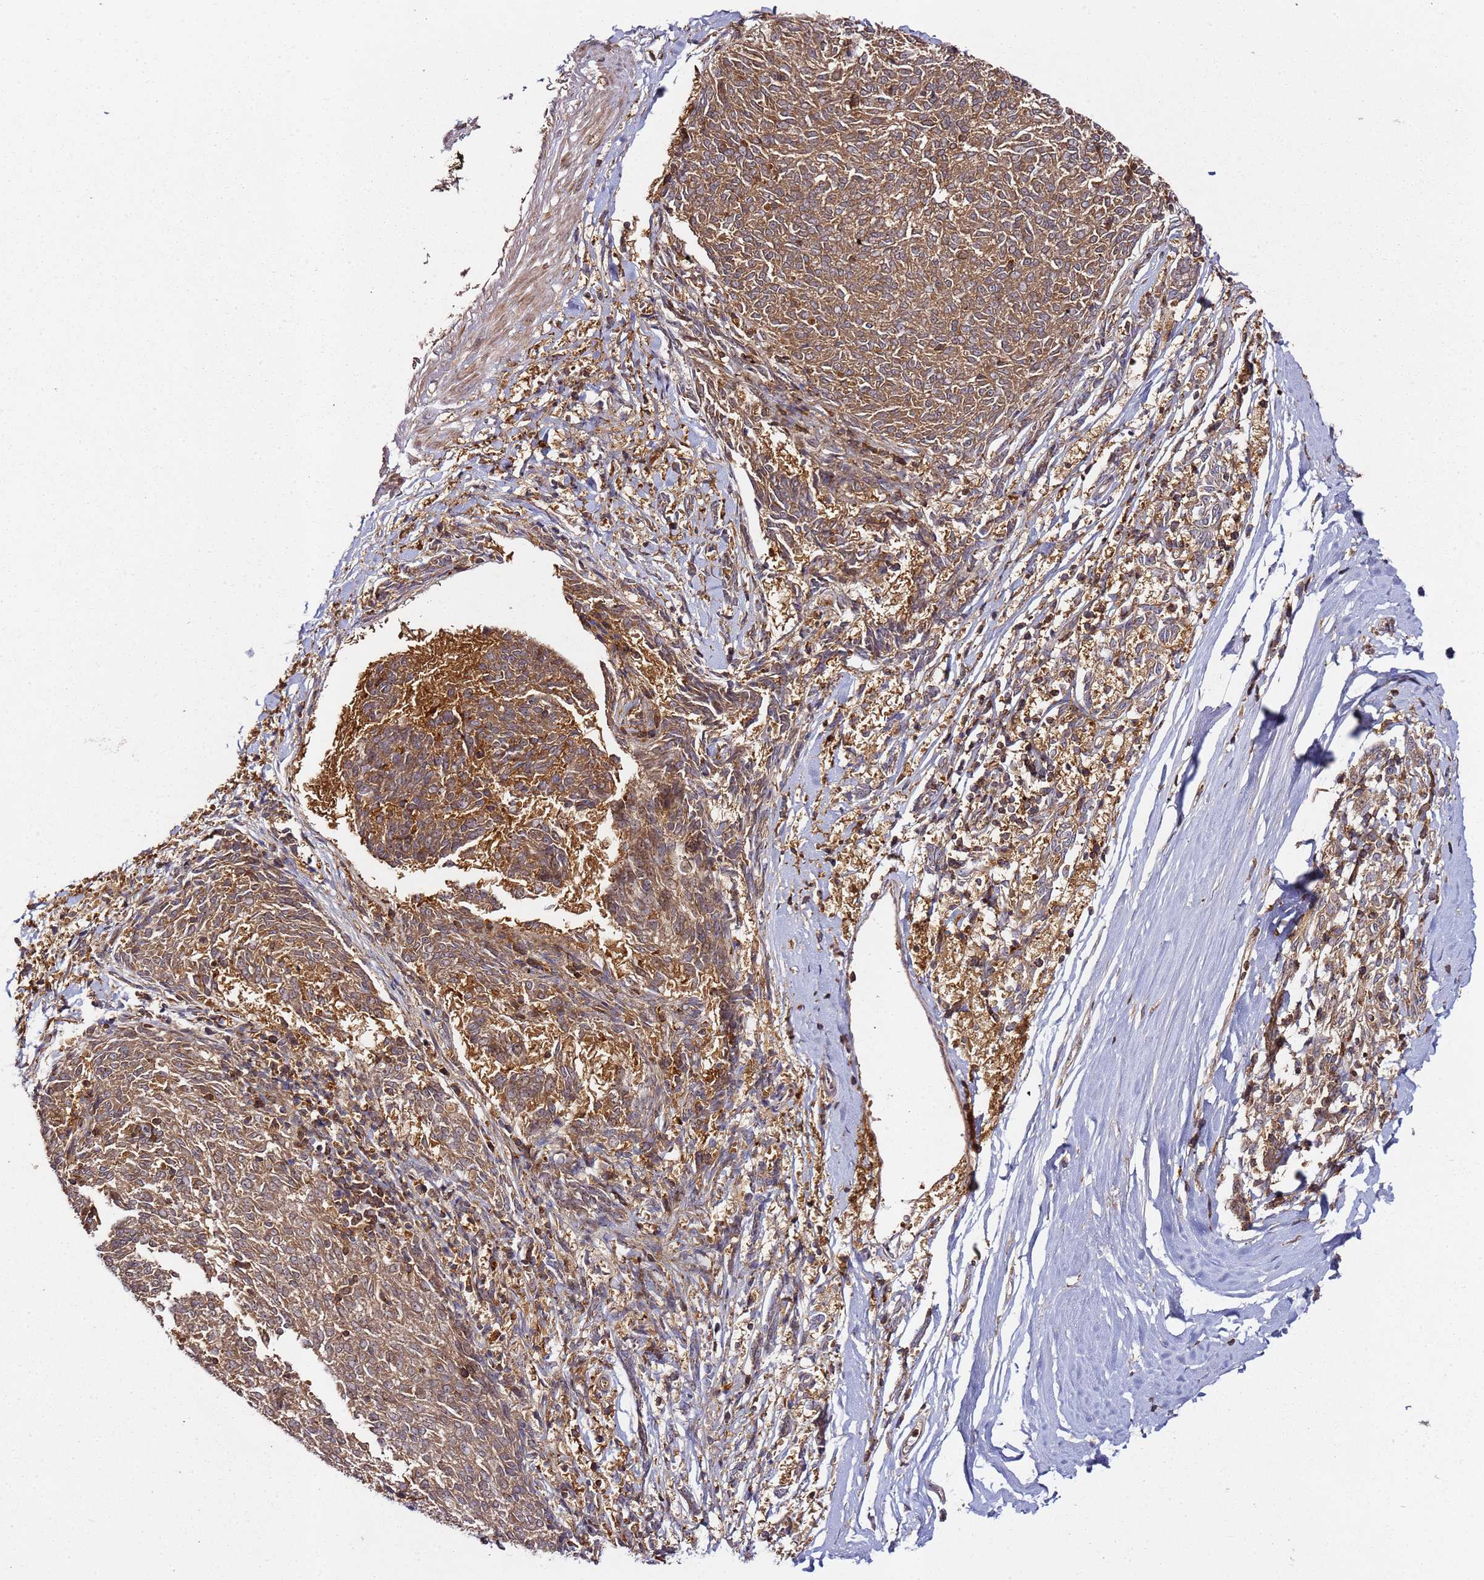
{"staining": {"intensity": "moderate", "quantity": ">75%", "location": "cytoplasmic/membranous"}, "tissue": "melanoma", "cell_type": "Tumor cells", "image_type": "cancer", "snomed": [{"axis": "morphology", "description": "Malignant melanoma, NOS"}, {"axis": "topography", "description": "Skin"}], "caption": "Immunohistochemical staining of human melanoma demonstrates medium levels of moderate cytoplasmic/membranous protein staining in about >75% of tumor cells.", "gene": "PRMT7", "patient": {"sex": "female", "age": 72}}